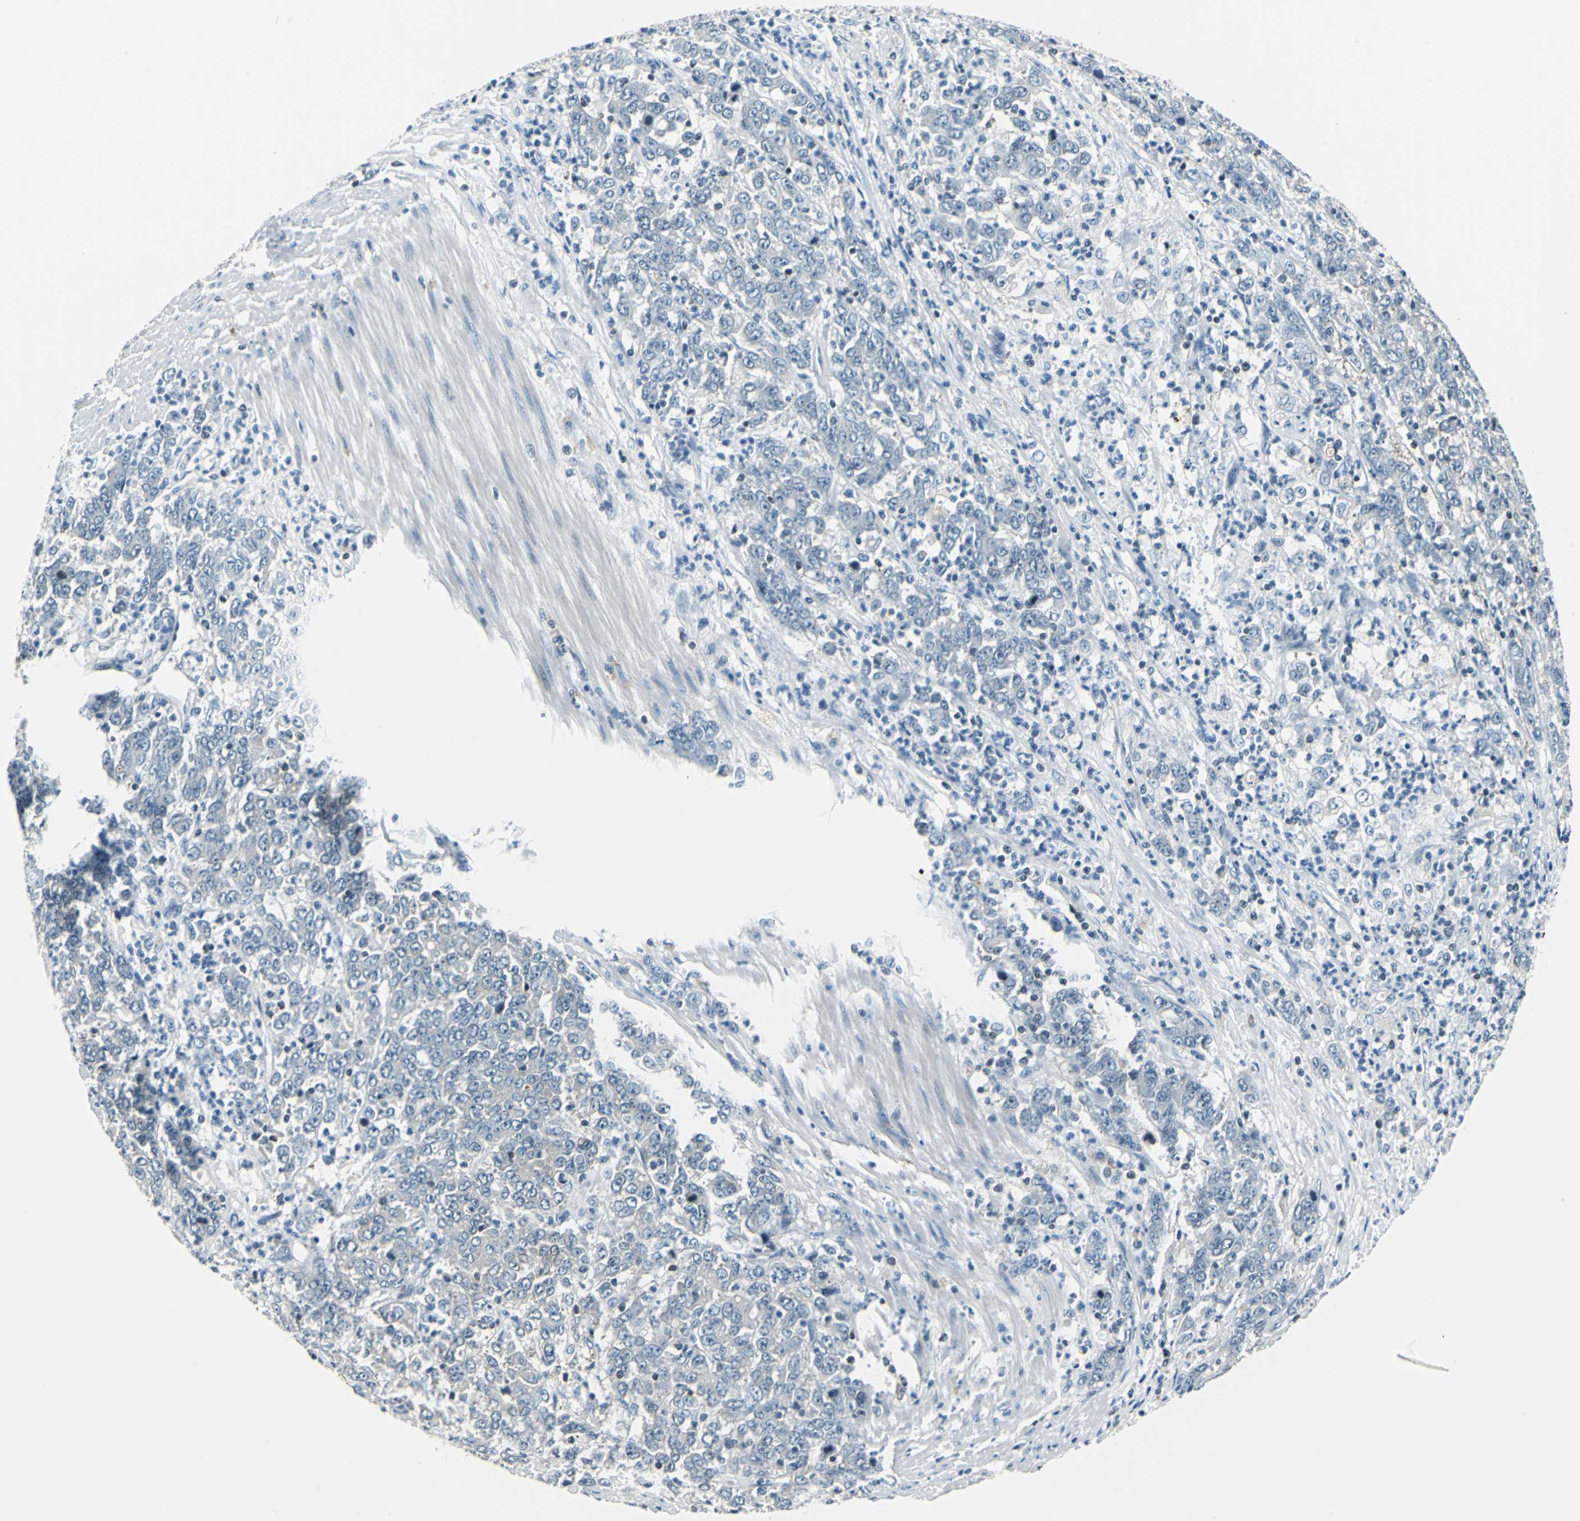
{"staining": {"intensity": "negative", "quantity": "none", "location": "none"}, "tissue": "stomach cancer", "cell_type": "Tumor cells", "image_type": "cancer", "snomed": [{"axis": "morphology", "description": "Adenocarcinoma, NOS"}, {"axis": "topography", "description": "Stomach, lower"}], "caption": "Tumor cells are negative for brown protein staining in adenocarcinoma (stomach). Nuclei are stained in blue.", "gene": "HCFC2", "patient": {"sex": "female", "age": 71}}